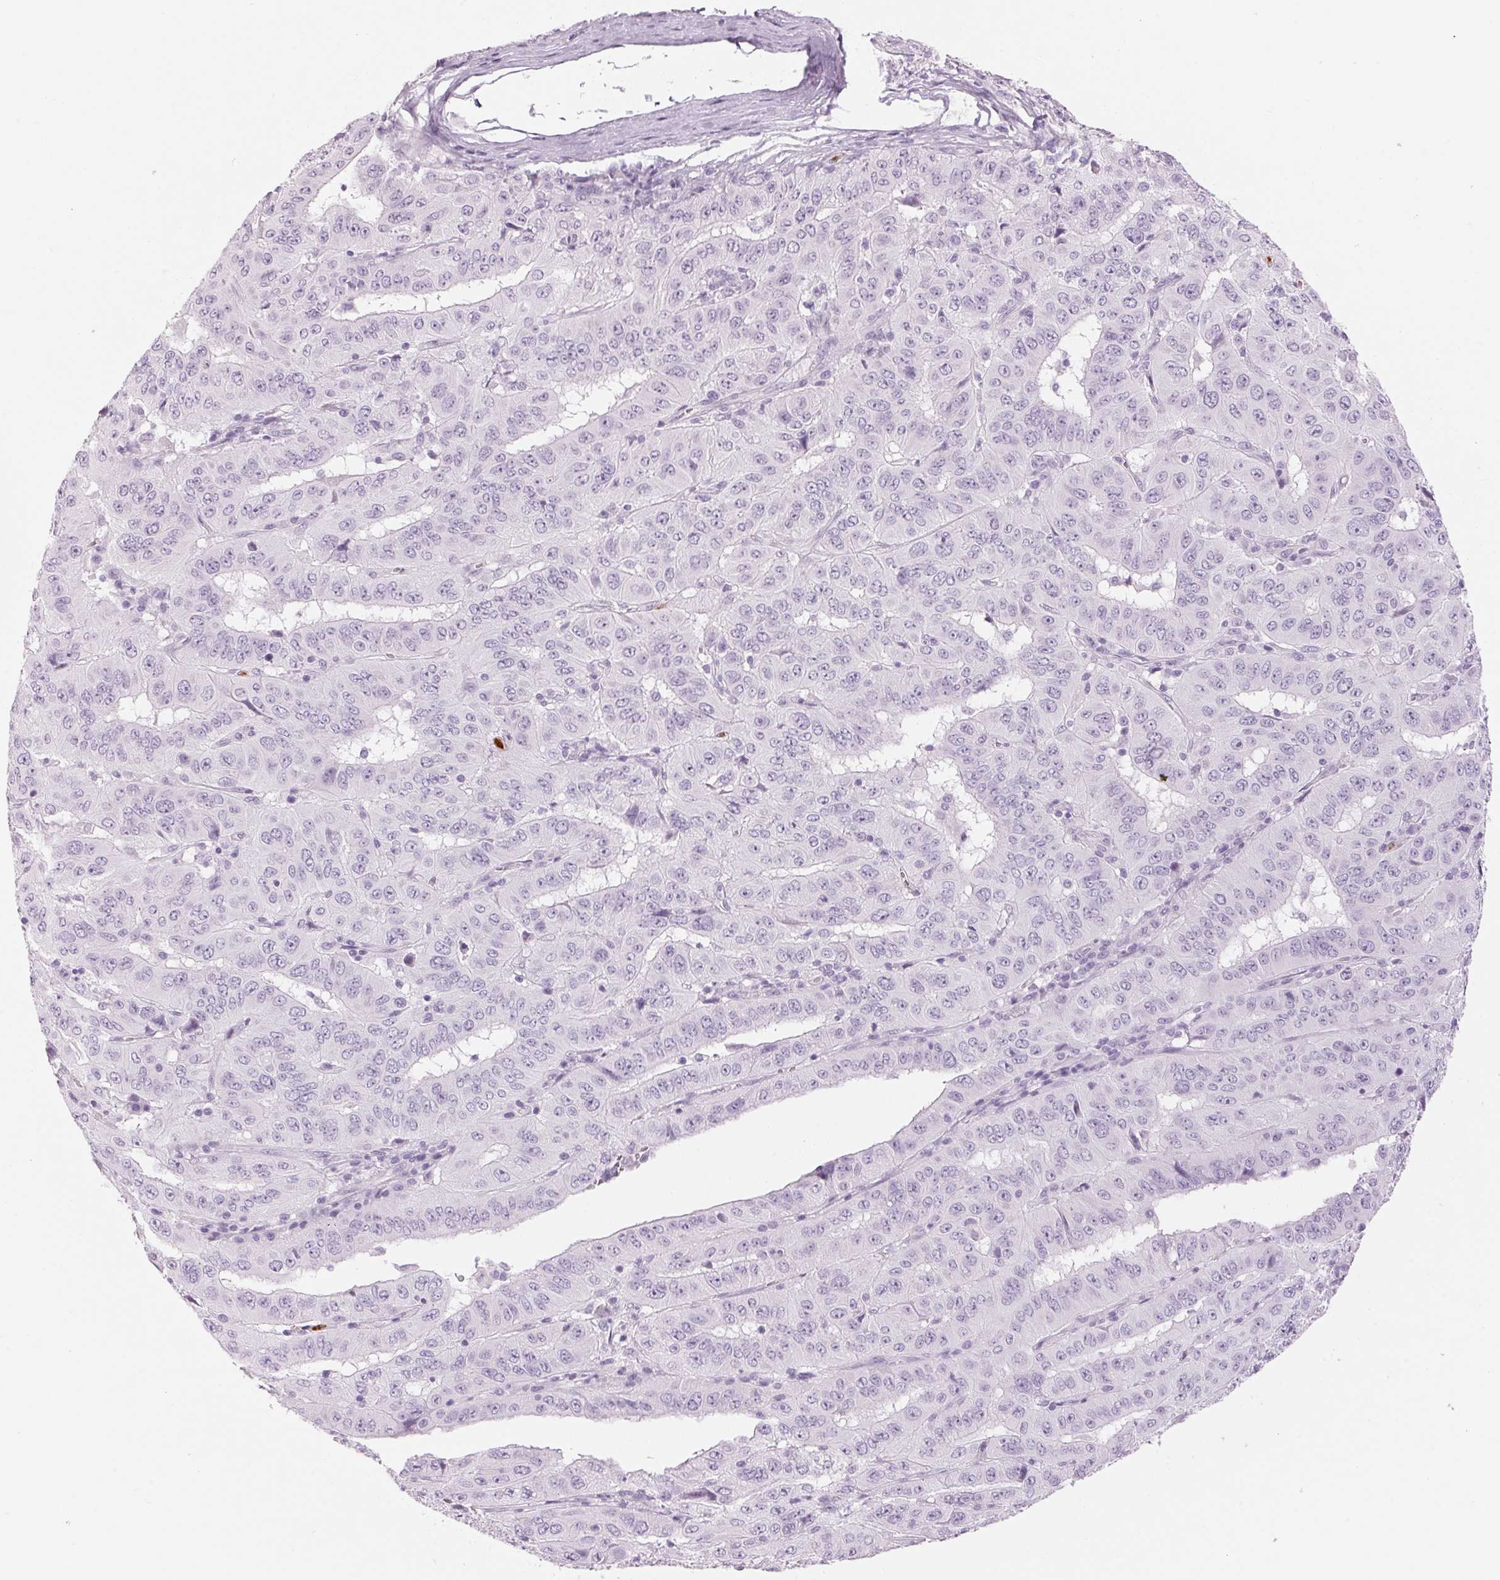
{"staining": {"intensity": "negative", "quantity": "none", "location": "none"}, "tissue": "pancreatic cancer", "cell_type": "Tumor cells", "image_type": "cancer", "snomed": [{"axis": "morphology", "description": "Adenocarcinoma, NOS"}, {"axis": "topography", "description": "Pancreas"}], "caption": "Immunohistochemistry (IHC) of human pancreatic cancer displays no positivity in tumor cells. The staining was performed using DAB to visualize the protein expression in brown, while the nuclei were stained in blue with hematoxylin (Magnification: 20x).", "gene": "KLK7", "patient": {"sex": "male", "age": 63}}